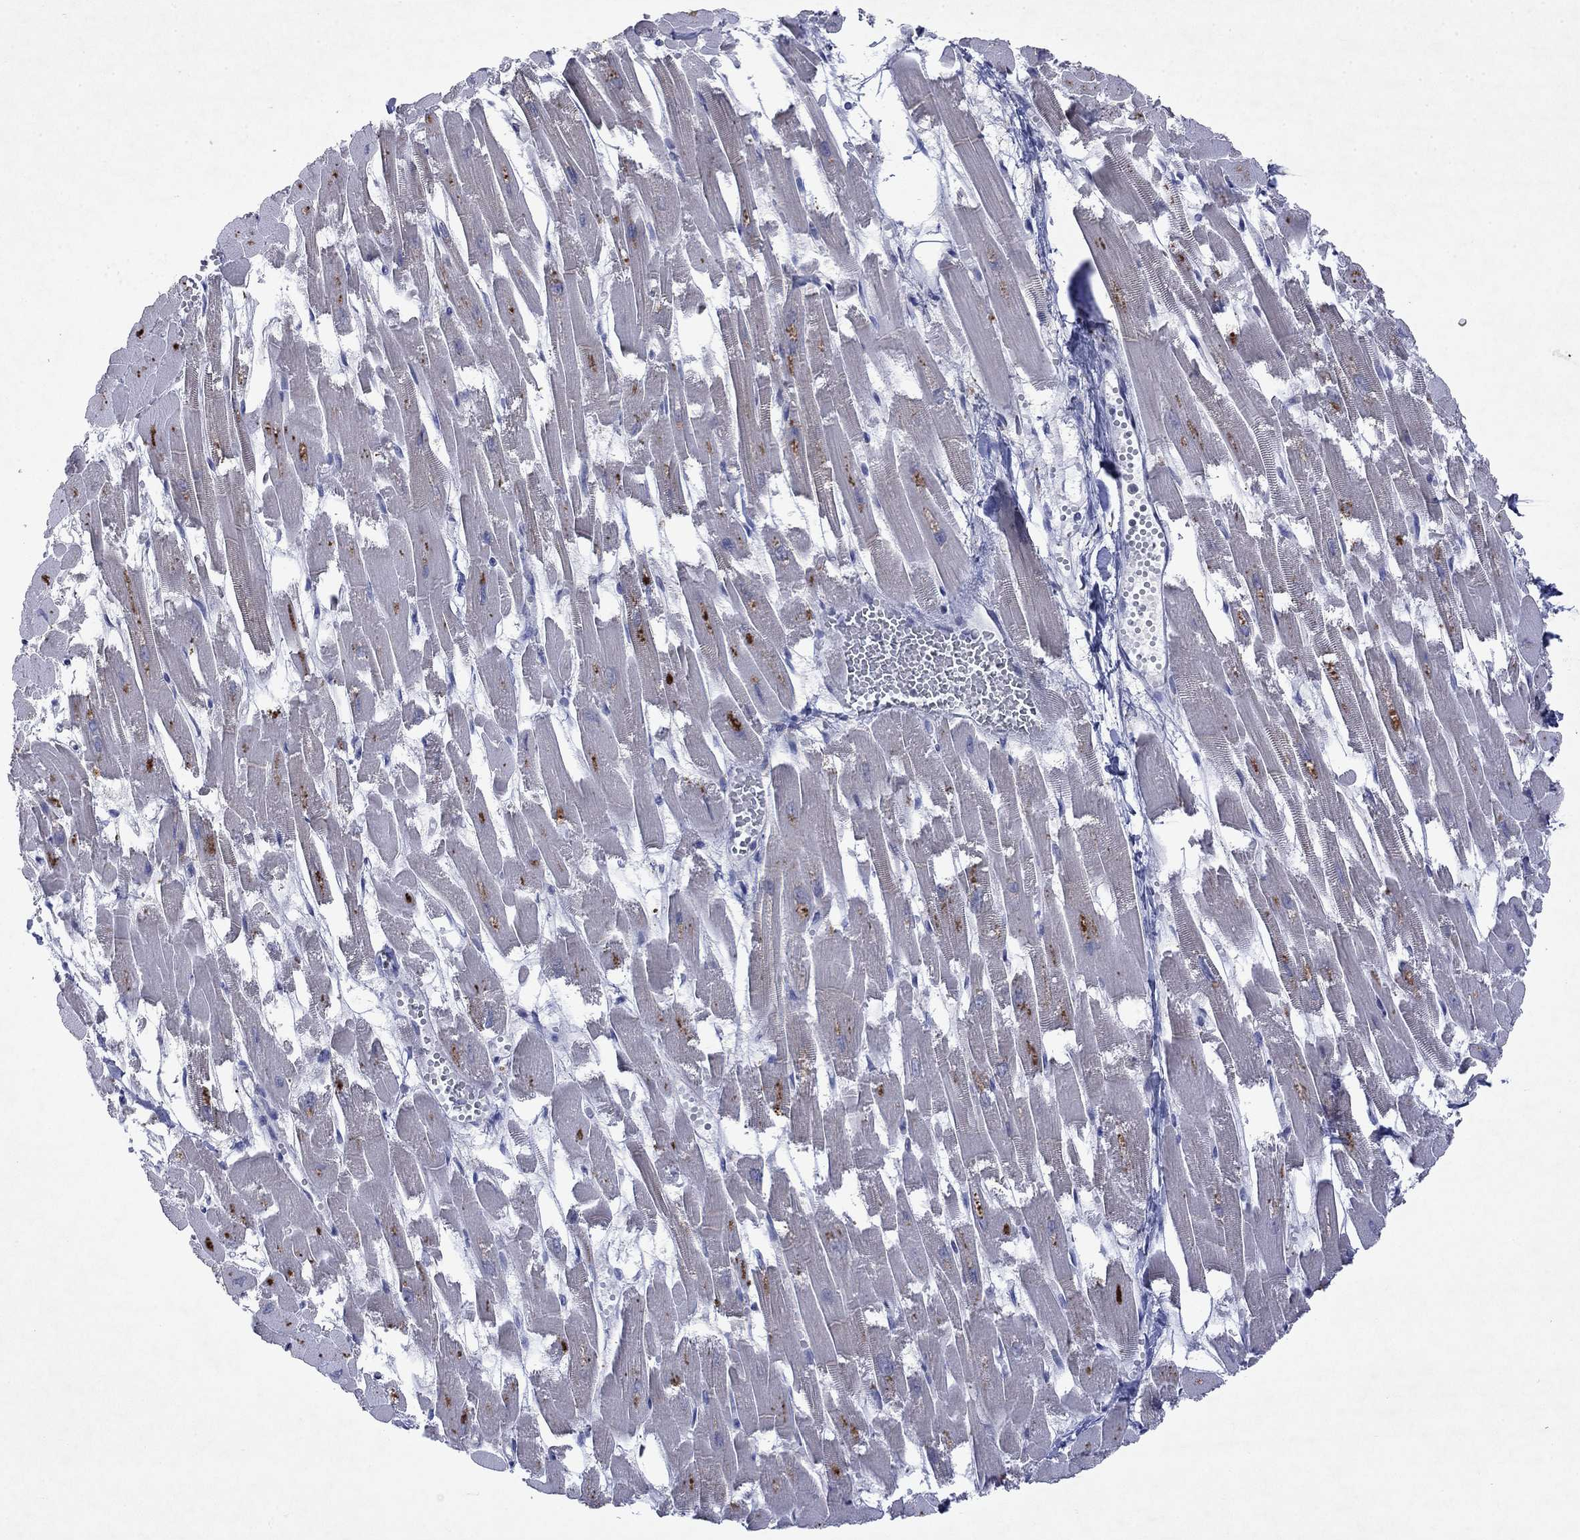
{"staining": {"intensity": "negative", "quantity": "none", "location": "none"}, "tissue": "heart muscle", "cell_type": "Cardiomyocytes", "image_type": "normal", "snomed": [{"axis": "morphology", "description": "Normal tissue, NOS"}, {"axis": "topography", "description": "Heart"}], "caption": "Protein analysis of benign heart muscle displays no significant expression in cardiomyocytes.", "gene": "TMEM97", "patient": {"sex": "female", "age": 52}}